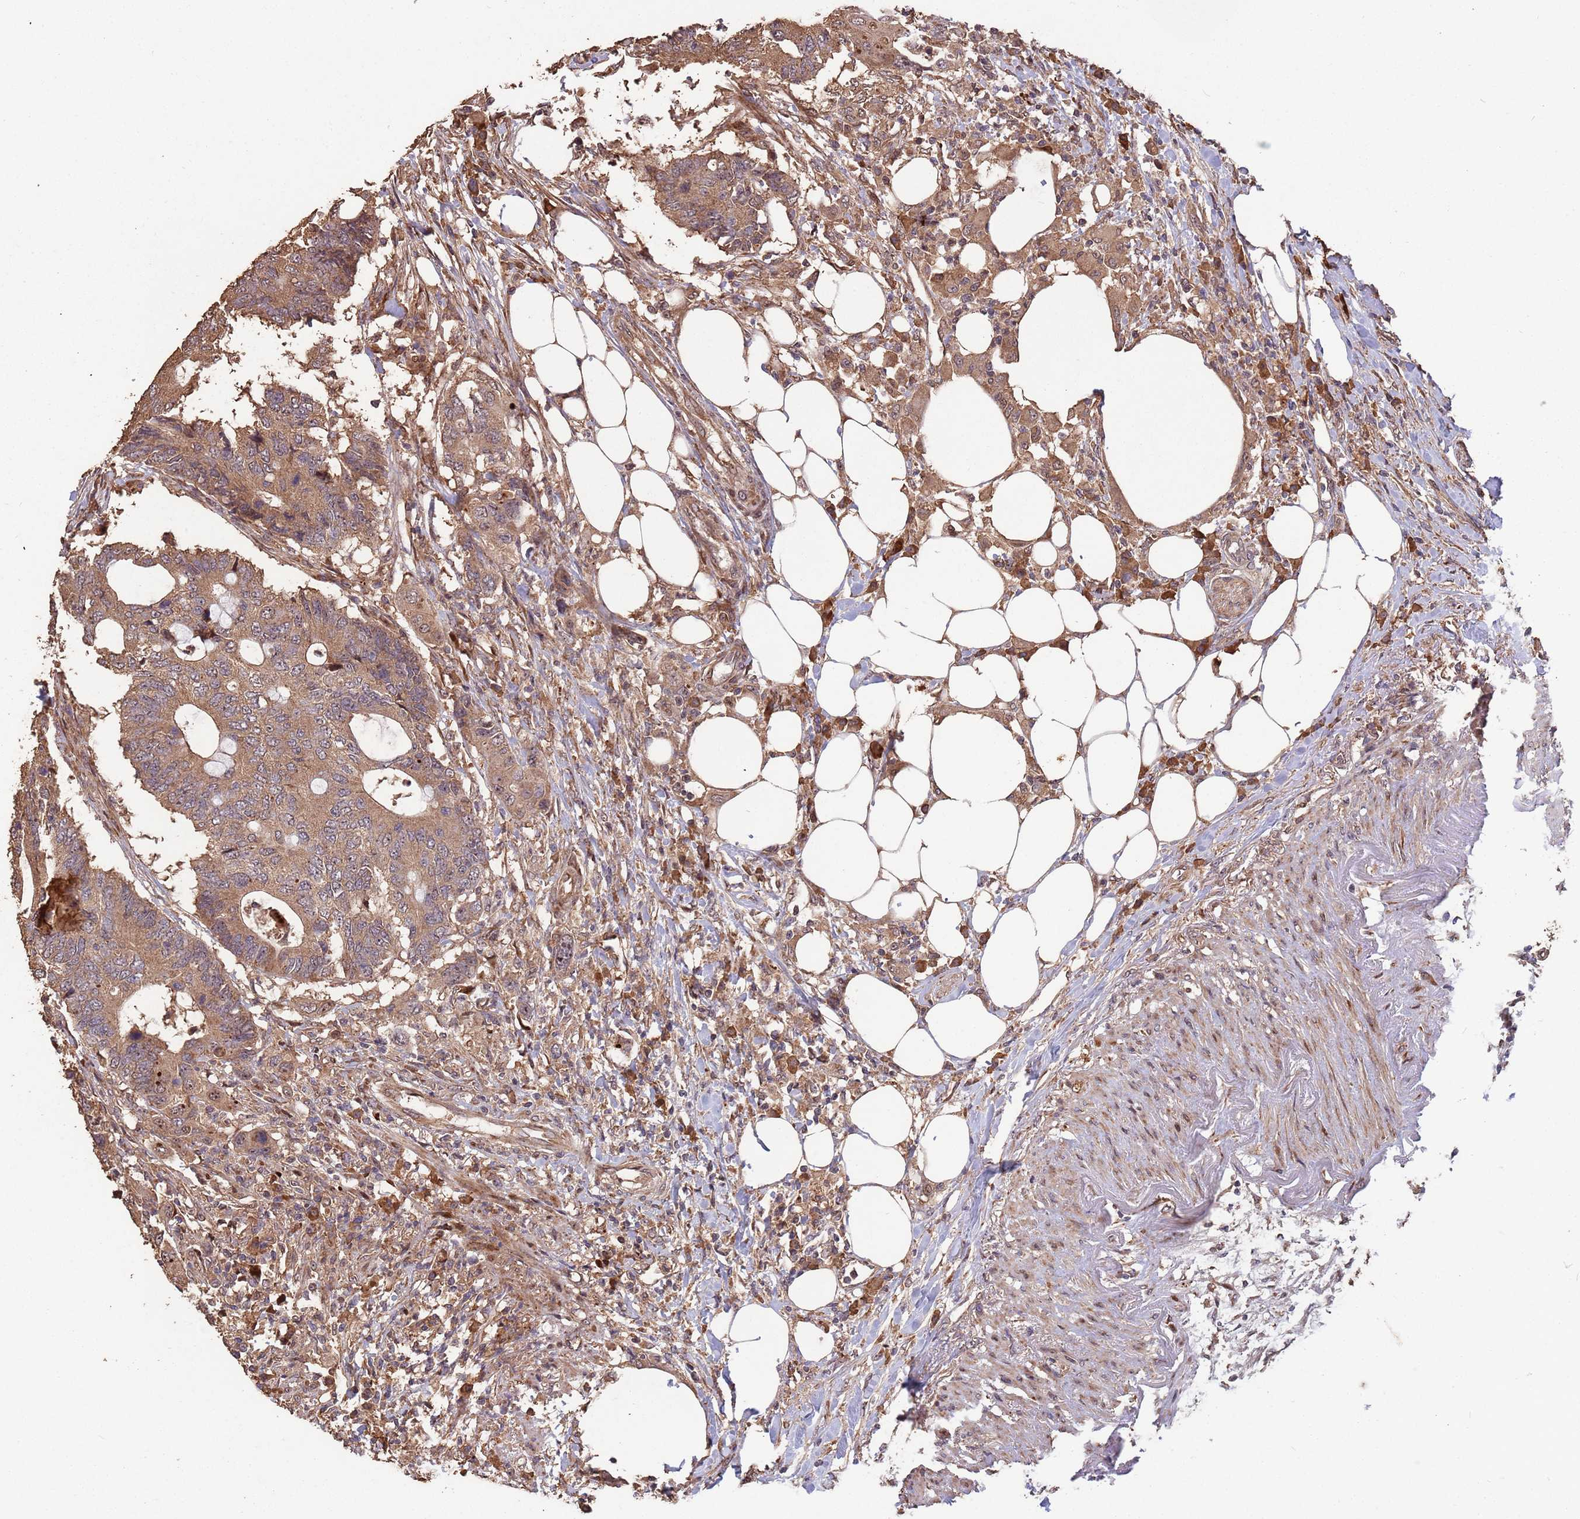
{"staining": {"intensity": "moderate", "quantity": ">75%", "location": "cytoplasmic/membranous,nuclear"}, "tissue": "colorectal cancer", "cell_type": "Tumor cells", "image_type": "cancer", "snomed": [{"axis": "morphology", "description": "Adenocarcinoma, NOS"}, {"axis": "topography", "description": "Colon"}], "caption": "Colorectal cancer stained with a brown dye shows moderate cytoplasmic/membranous and nuclear positive staining in approximately >75% of tumor cells.", "gene": "ZNF428", "patient": {"sex": "male", "age": 71}}